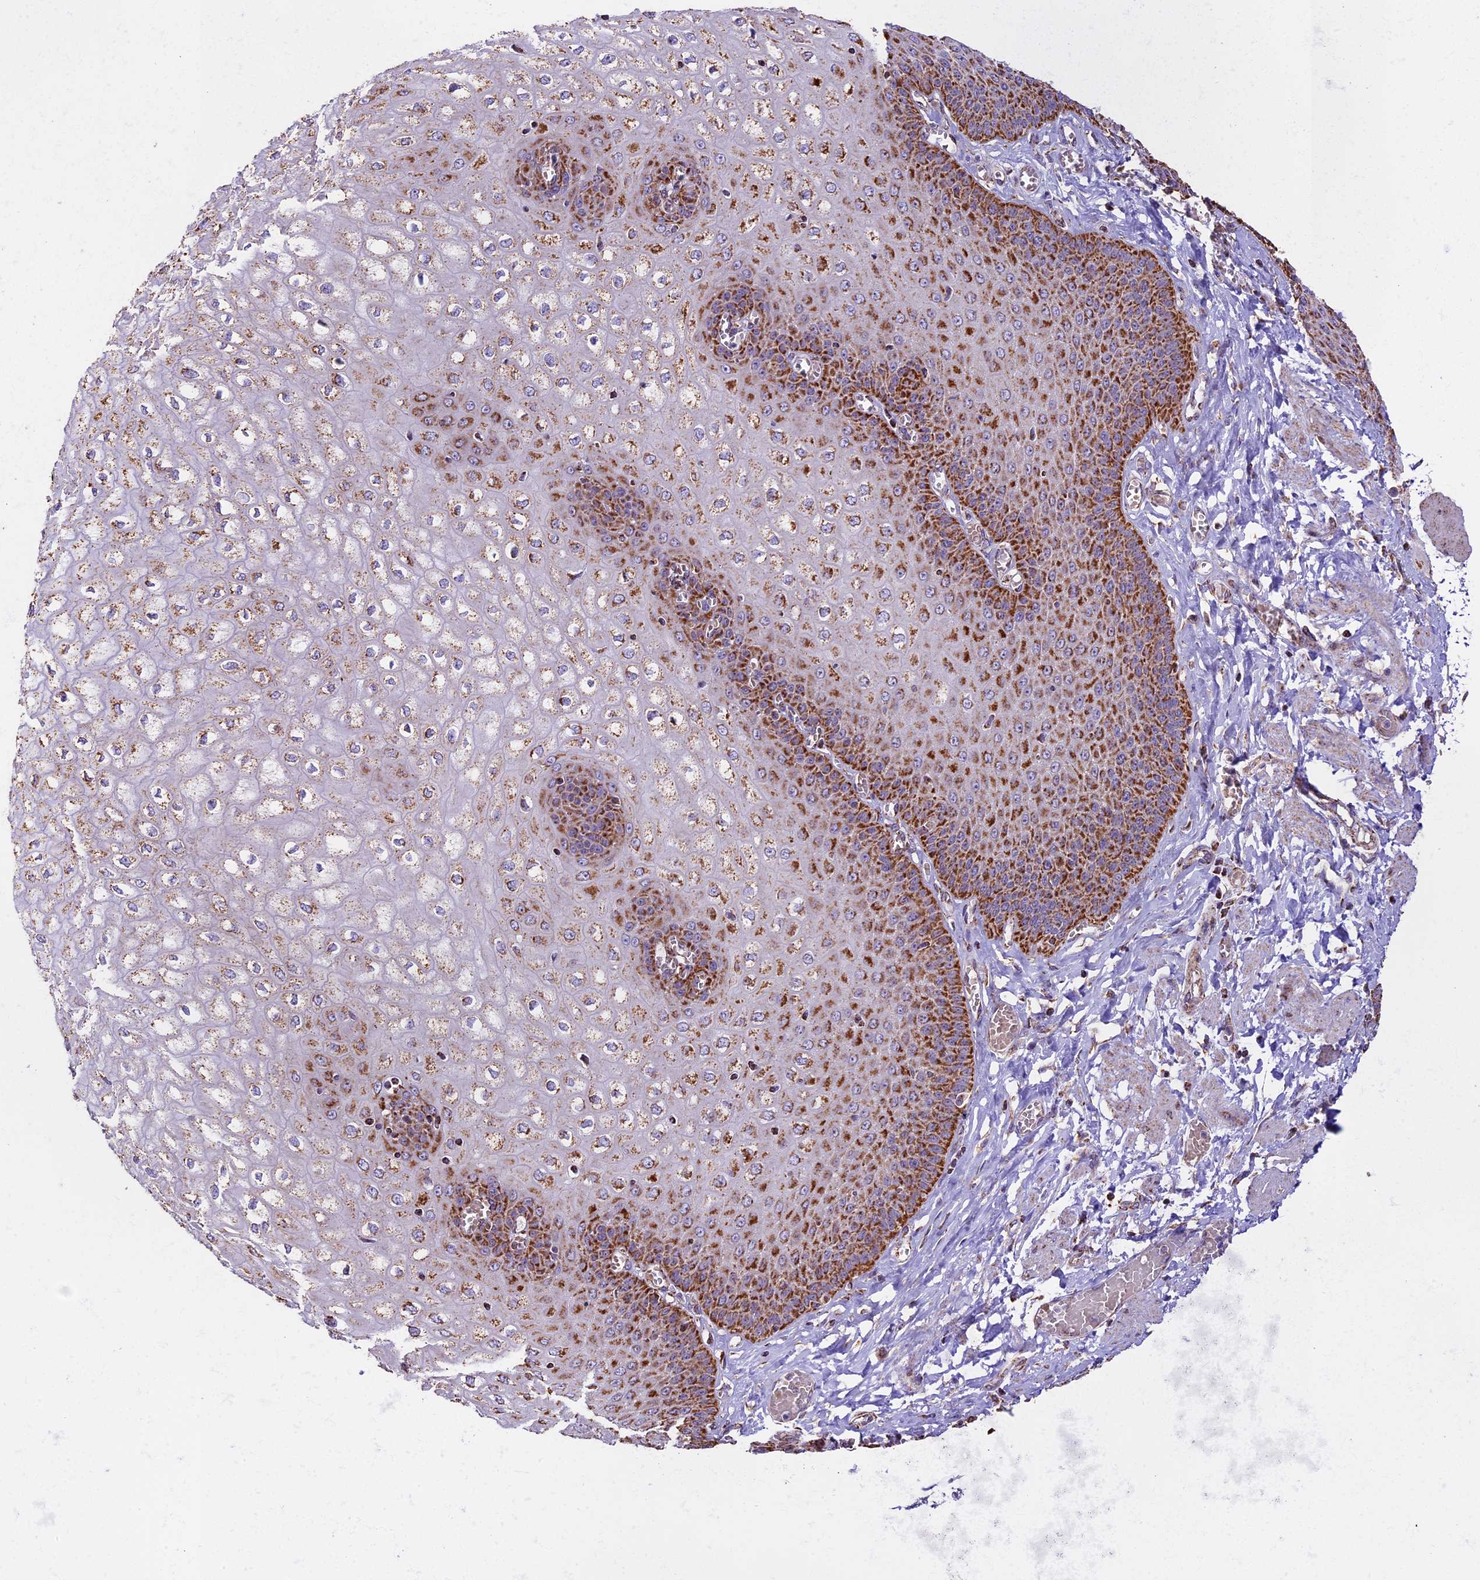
{"staining": {"intensity": "strong", "quantity": ">75%", "location": "cytoplasmic/membranous"}, "tissue": "esophagus", "cell_type": "Squamous epithelial cells", "image_type": "normal", "snomed": [{"axis": "morphology", "description": "Normal tissue, NOS"}, {"axis": "topography", "description": "Esophagus"}], "caption": "An image of esophagus stained for a protein reveals strong cytoplasmic/membranous brown staining in squamous epithelial cells.", "gene": "NDUFA8", "patient": {"sex": "male", "age": 60}}